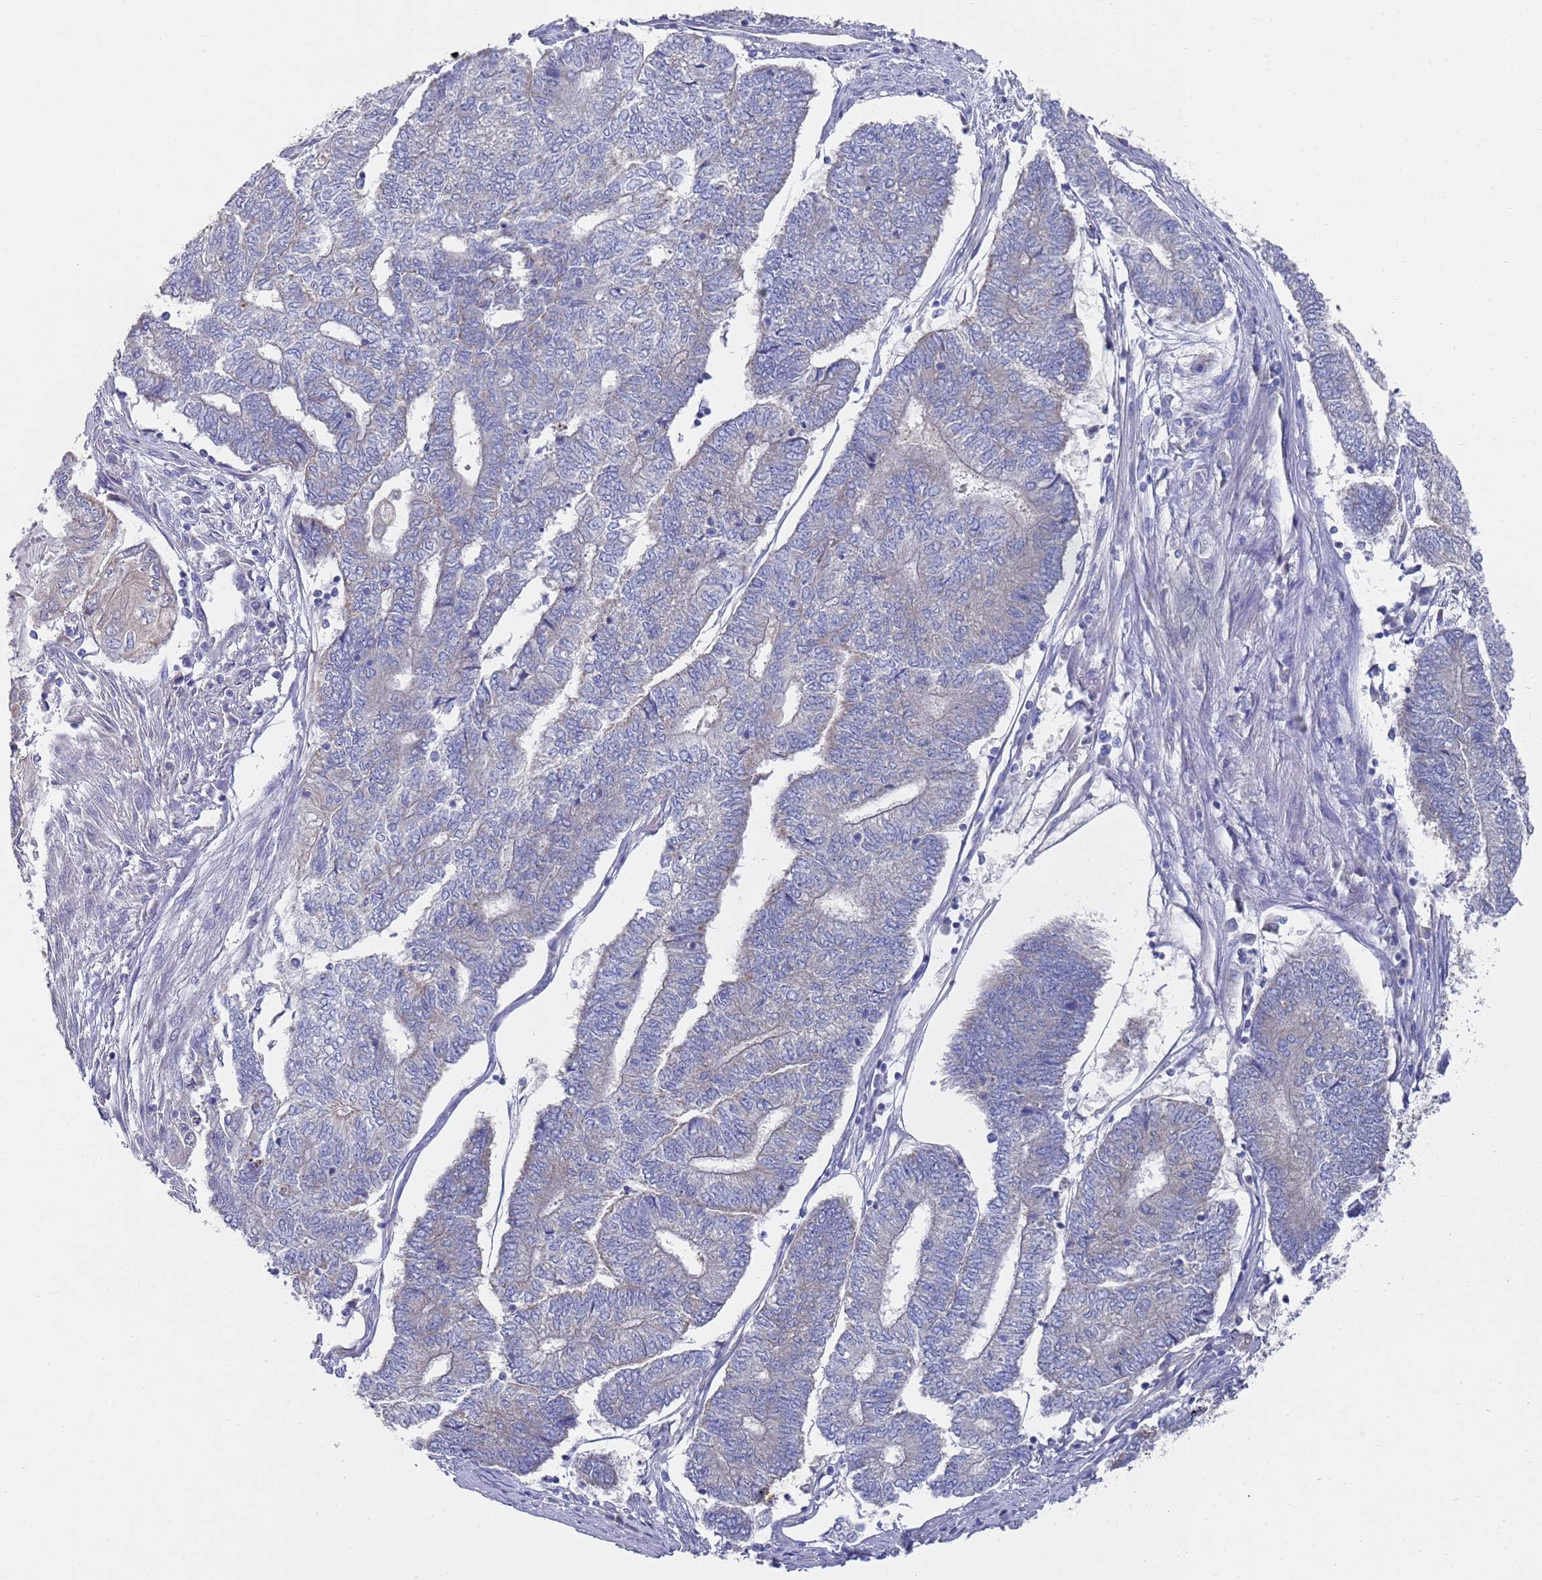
{"staining": {"intensity": "weak", "quantity": "<25%", "location": "cytoplasmic/membranous"}, "tissue": "endometrial cancer", "cell_type": "Tumor cells", "image_type": "cancer", "snomed": [{"axis": "morphology", "description": "Adenocarcinoma, NOS"}, {"axis": "topography", "description": "Uterus"}, {"axis": "topography", "description": "Endometrium"}], "caption": "Tumor cells show no significant positivity in endometrial cancer.", "gene": "NPEPPS", "patient": {"sex": "female", "age": 70}}